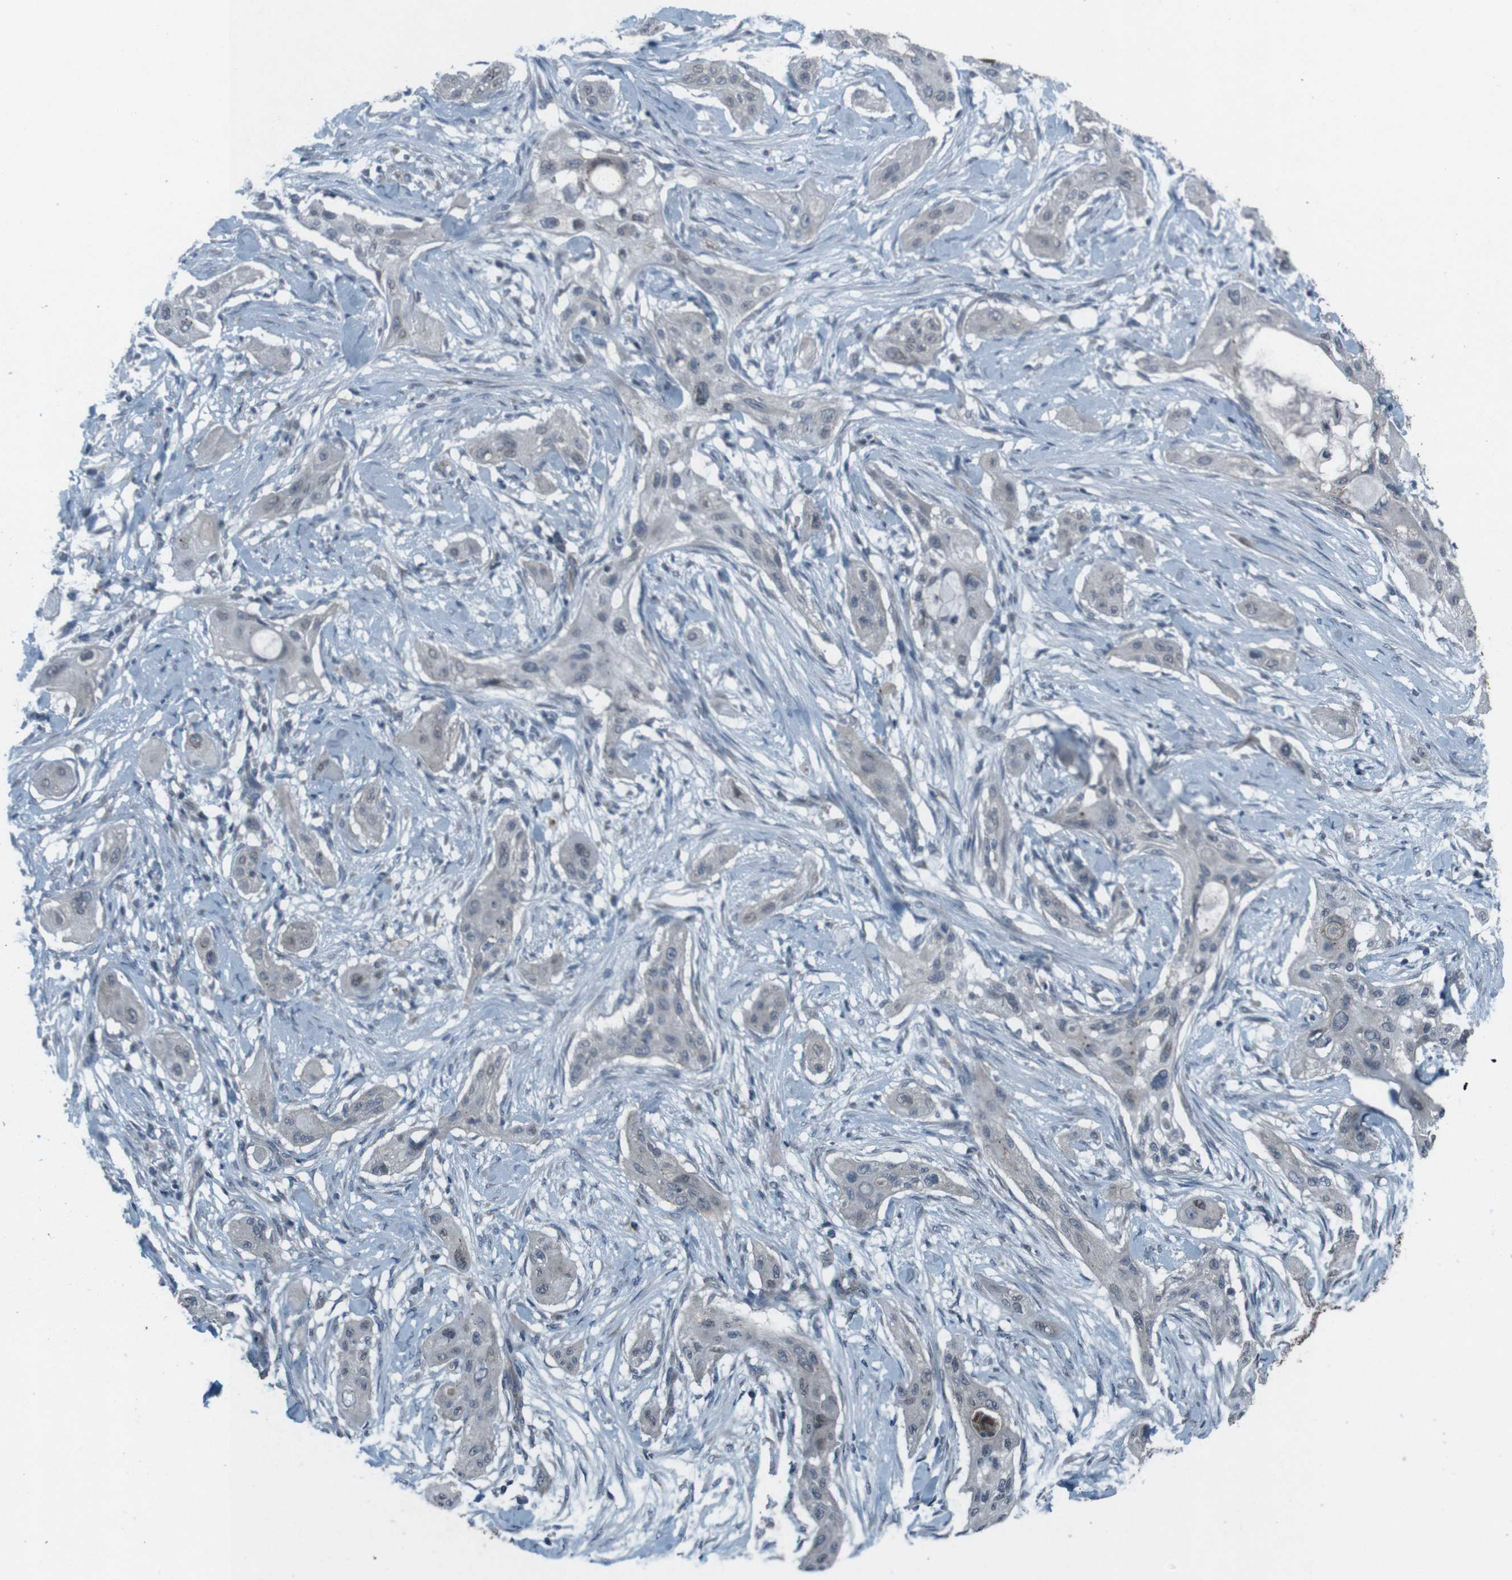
{"staining": {"intensity": "weak", "quantity": "<25%", "location": "nuclear"}, "tissue": "lung cancer", "cell_type": "Tumor cells", "image_type": "cancer", "snomed": [{"axis": "morphology", "description": "Squamous cell carcinoma, NOS"}, {"axis": "topography", "description": "Lung"}], "caption": "The immunohistochemistry photomicrograph has no significant expression in tumor cells of lung cancer tissue. Nuclei are stained in blue.", "gene": "EFNA5", "patient": {"sex": "female", "age": 47}}